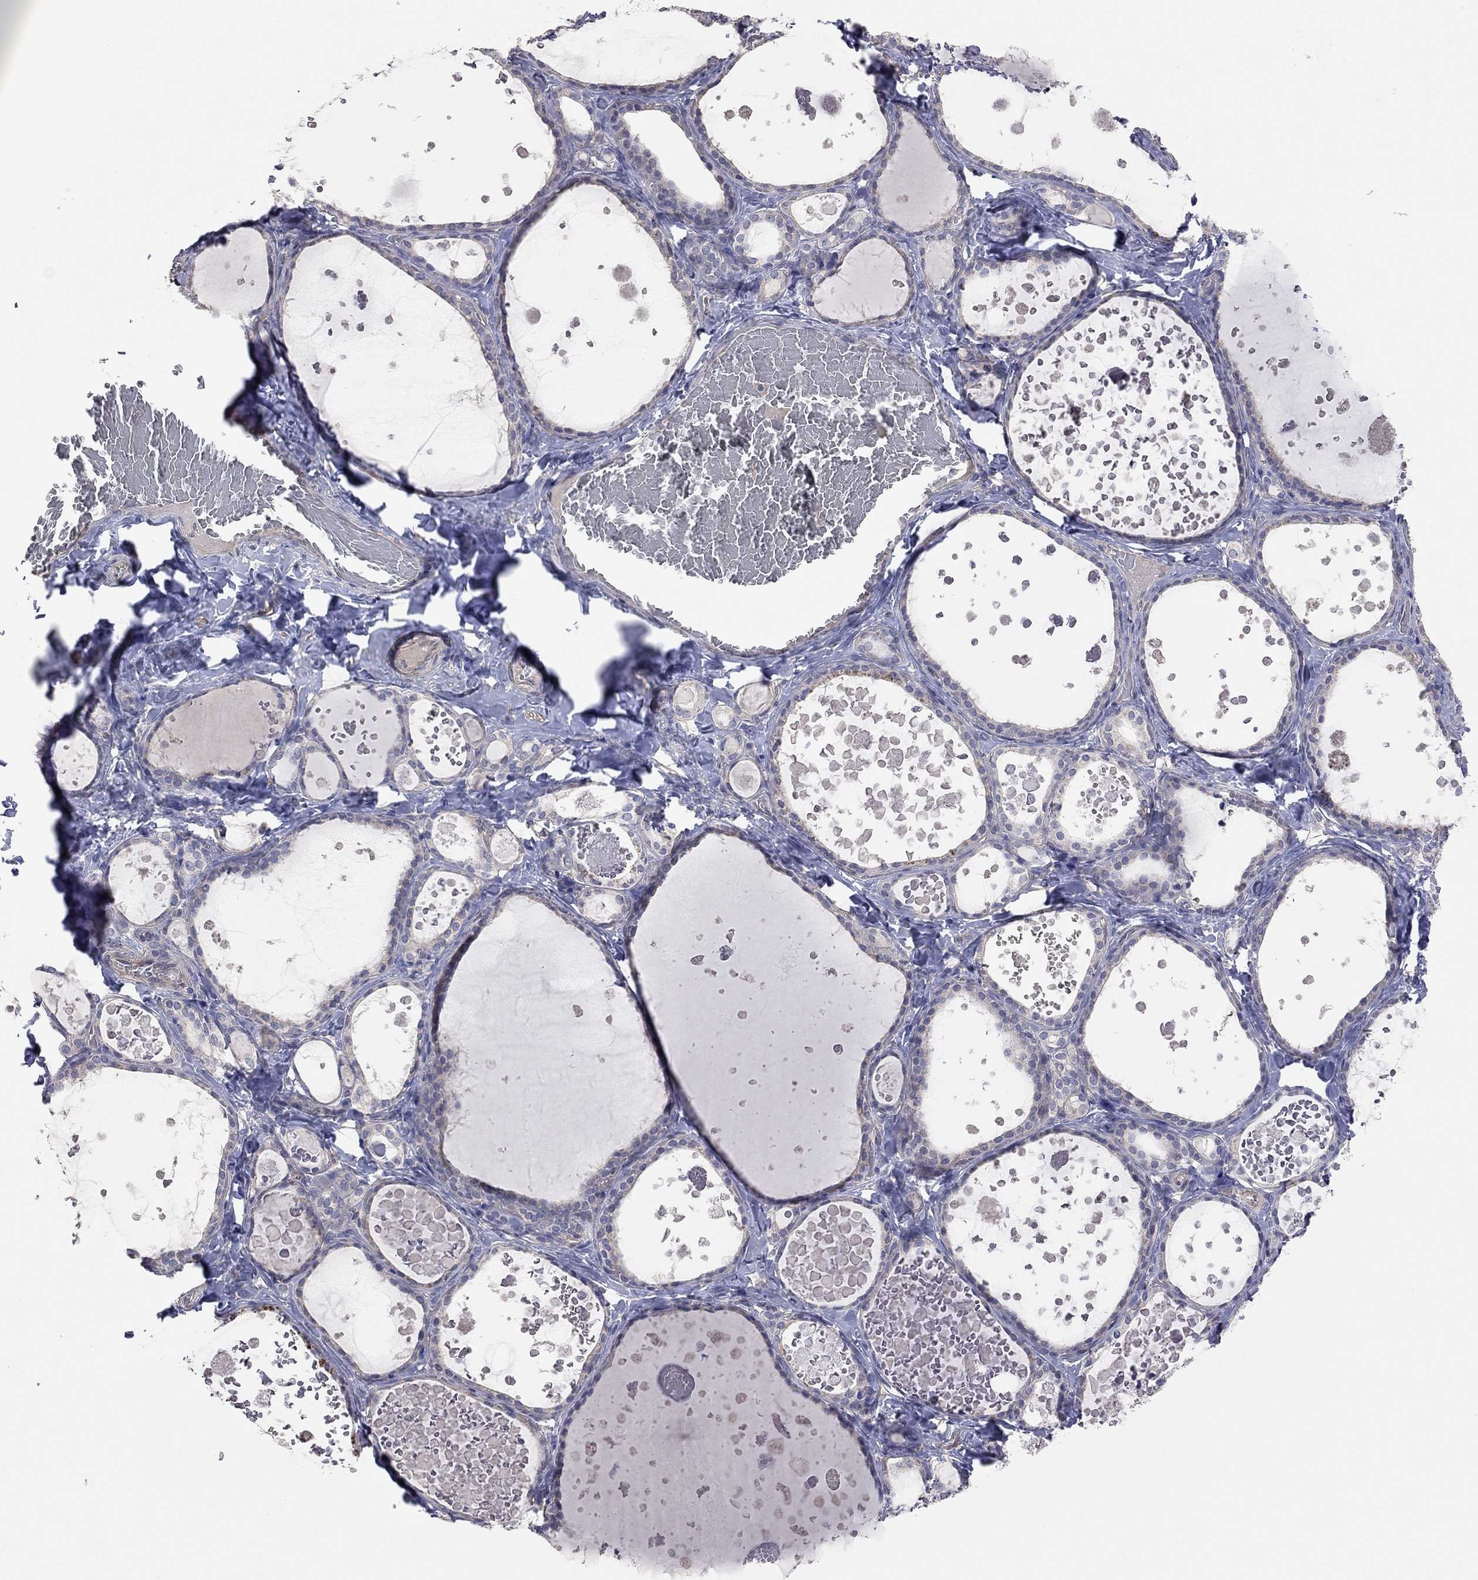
{"staining": {"intensity": "negative", "quantity": "none", "location": "none"}, "tissue": "thyroid gland", "cell_type": "Glandular cells", "image_type": "normal", "snomed": [{"axis": "morphology", "description": "Normal tissue, NOS"}, {"axis": "topography", "description": "Thyroid gland"}], "caption": "Immunohistochemical staining of unremarkable human thyroid gland demonstrates no significant expression in glandular cells. Brightfield microscopy of immunohistochemistry stained with DAB (brown) and hematoxylin (blue), captured at high magnification.", "gene": "KCNB1", "patient": {"sex": "female", "age": 56}}